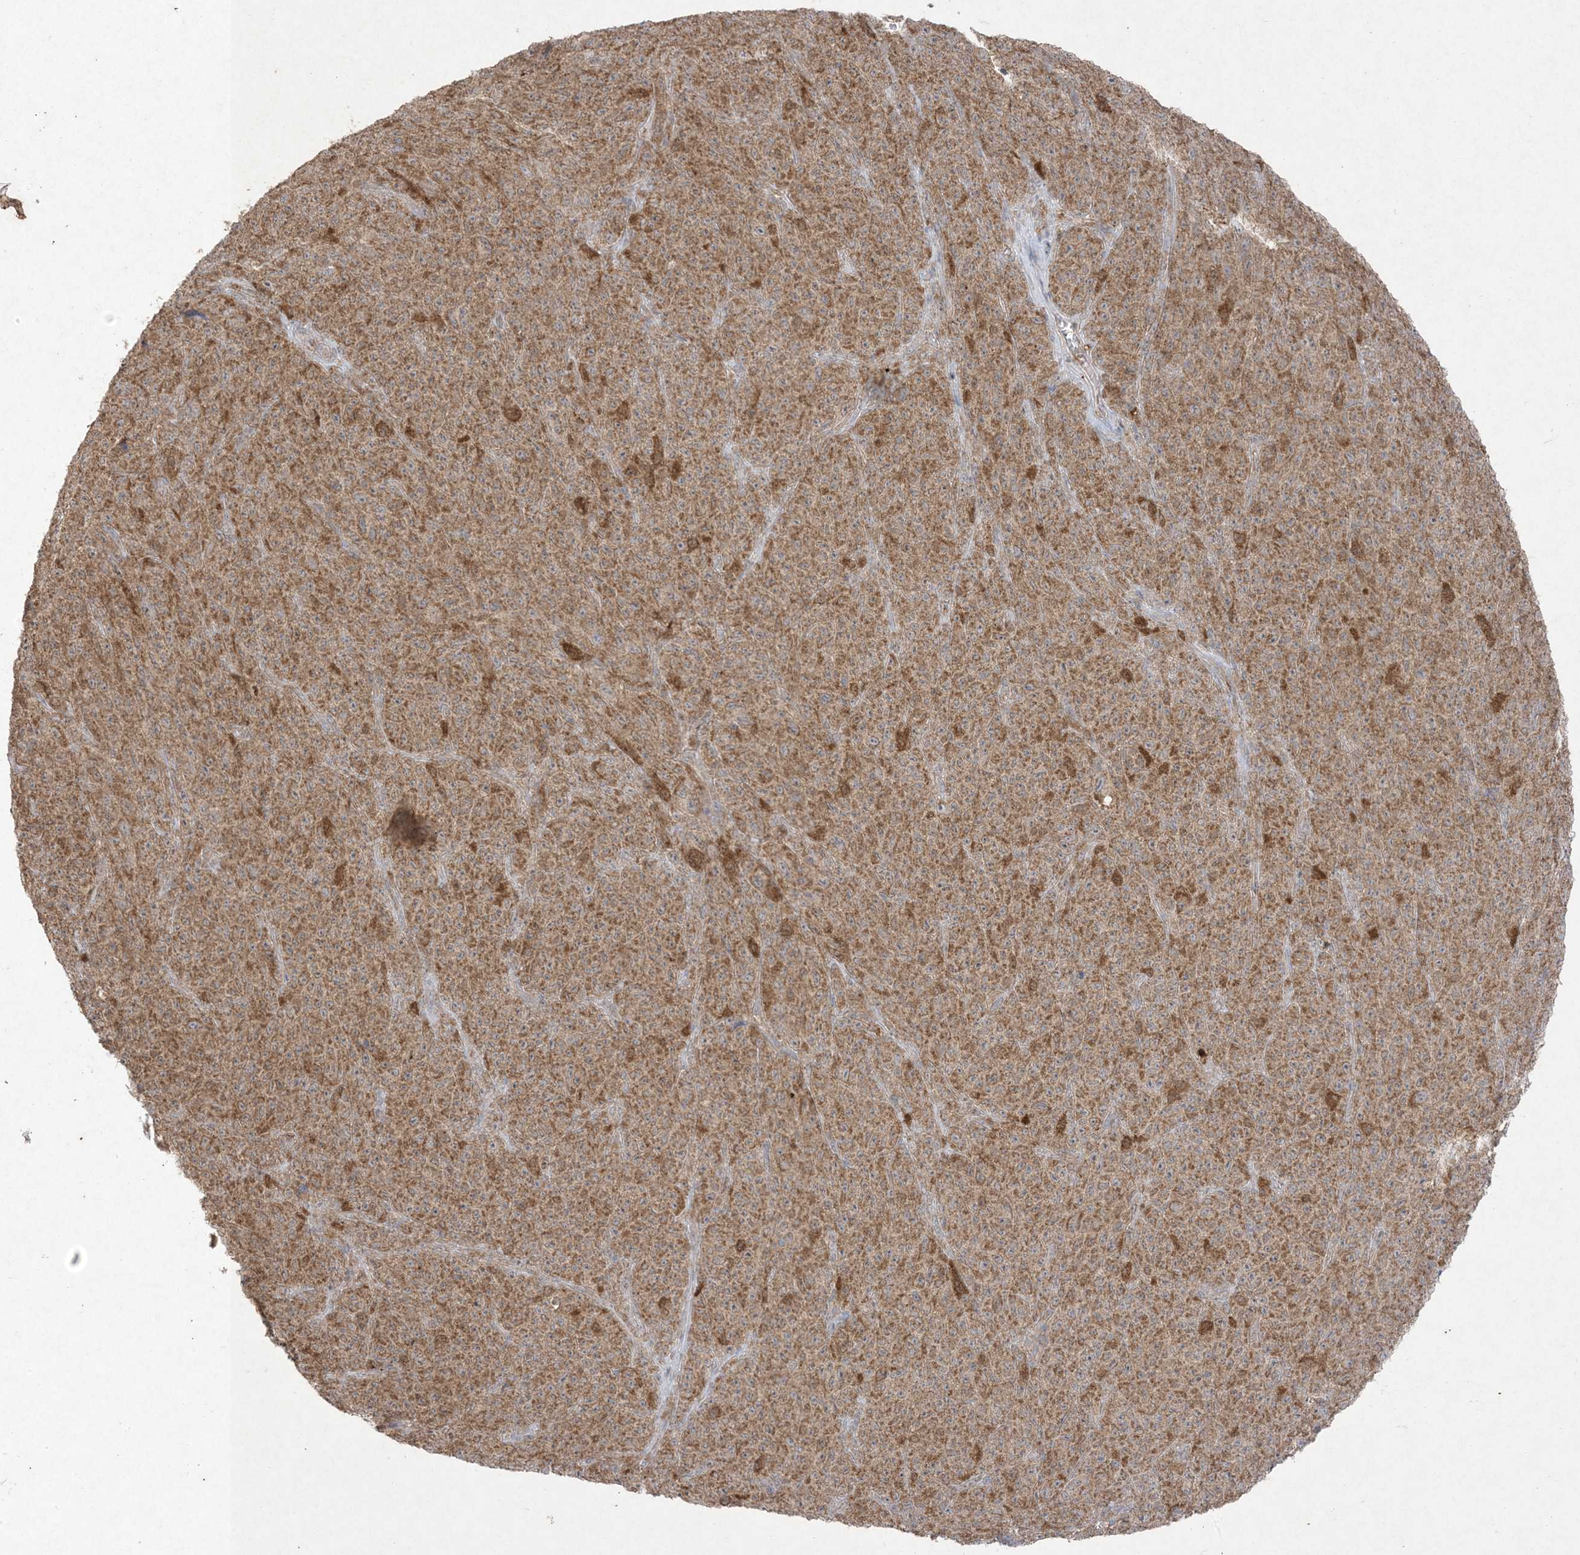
{"staining": {"intensity": "moderate", "quantity": ">75%", "location": "cytoplasmic/membranous"}, "tissue": "melanoma", "cell_type": "Tumor cells", "image_type": "cancer", "snomed": [{"axis": "morphology", "description": "Malignant melanoma, NOS"}, {"axis": "topography", "description": "Skin"}], "caption": "Immunohistochemical staining of human melanoma displays medium levels of moderate cytoplasmic/membranous protein expression in about >75% of tumor cells. The staining was performed using DAB (3,3'-diaminobenzidine) to visualize the protein expression in brown, while the nuclei were stained in blue with hematoxylin (Magnification: 20x).", "gene": "UBE2C", "patient": {"sex": "female", "age": 82}}